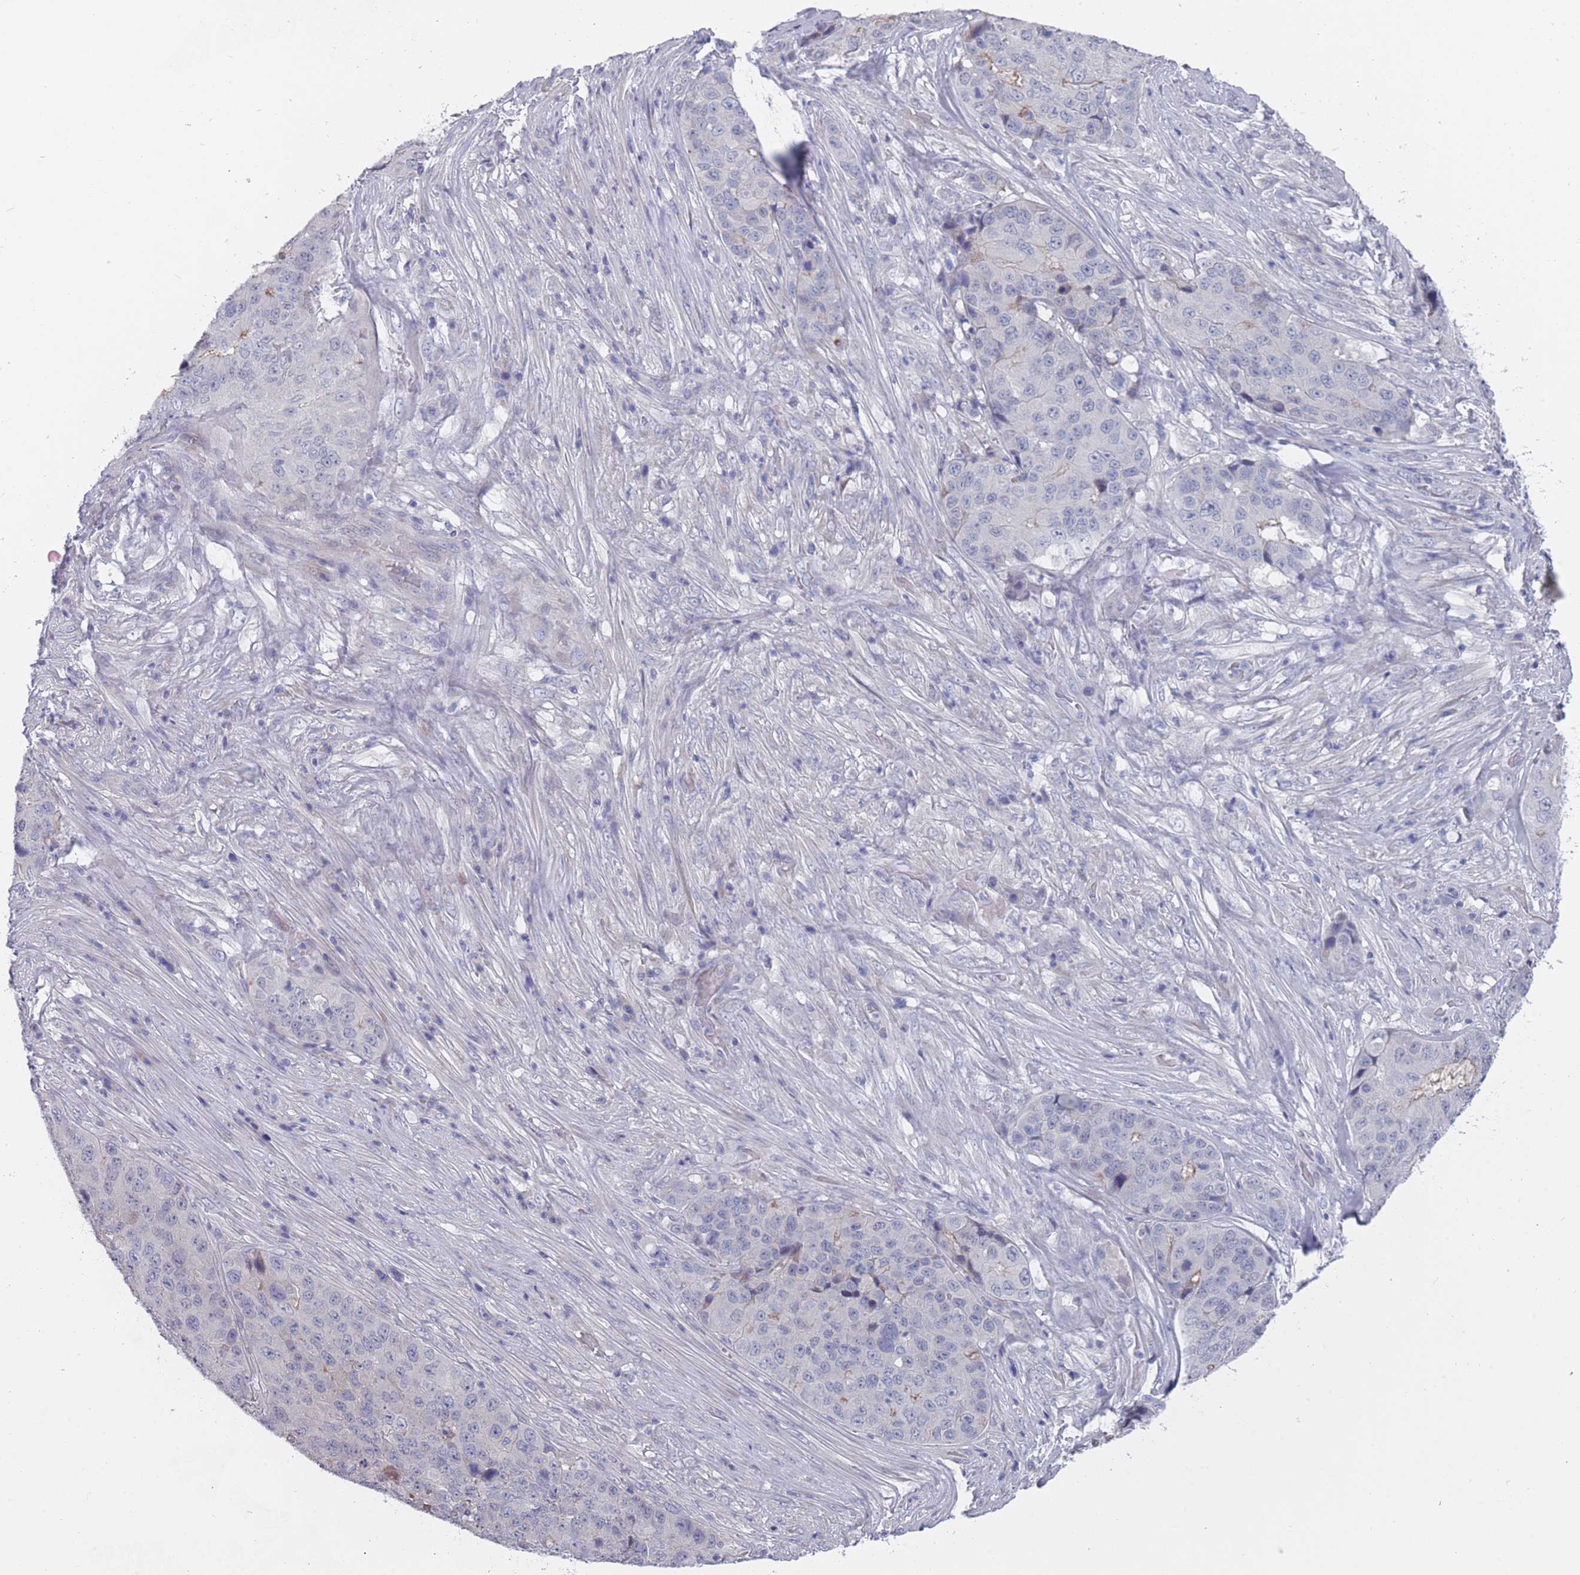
{"staining": {"intensity": "negative", "quantity": "none", "location": "none"}, "tissue": "stomach cancer", "cell_type": "Tumor cells", "image_type": "cancer", "snomed": [{"axis": "morphology", "description": "Adenocarcinoma, NOS"}, {"axis": "topography", "description": "Stomach"}], "caption": "A high-resolution image shows IHC staining of stomach cancer (adenocarcinoma), which displays no significant expression in tumor cells.", "gene": "PIGU", "patient": {"sex": "male", "age": 71}}